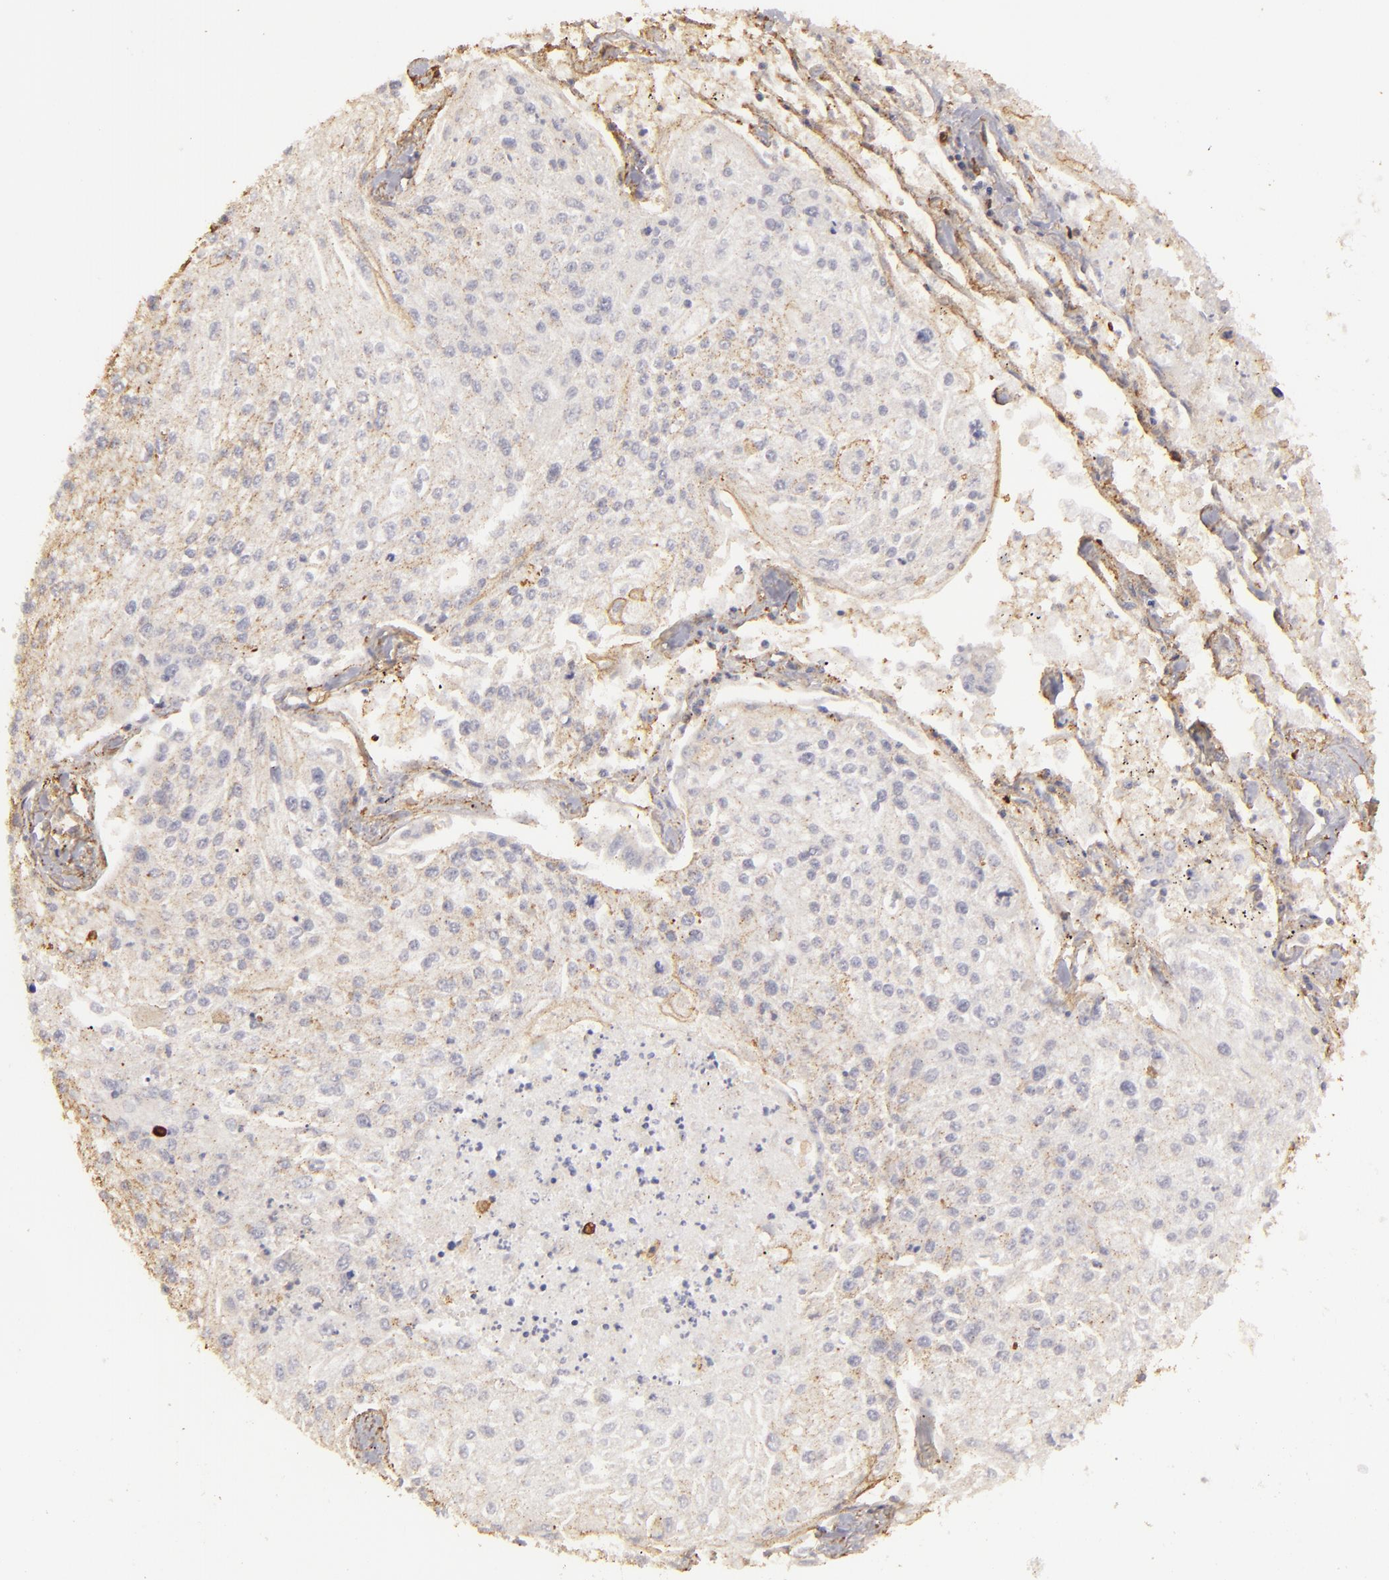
{"staining": {"intensity": "negative", "quantity": "none", "location": "none"}, "tissue": "lung cancer", "cell_type": "Tumor cells", "image_type": "cancer", "snomed": [{"axis": "morphology", "description": "Squamous cell carcinoma, NOS"}, {"axis": "topography", "description": "Lung"}], "caption": "A photomicrograph of squamous cell carcinoma (lung) stained for a protein displays no brown staining in tumor cells.", "gene": "HSPB6", "patient": {"sex": "male", "age": 75}}